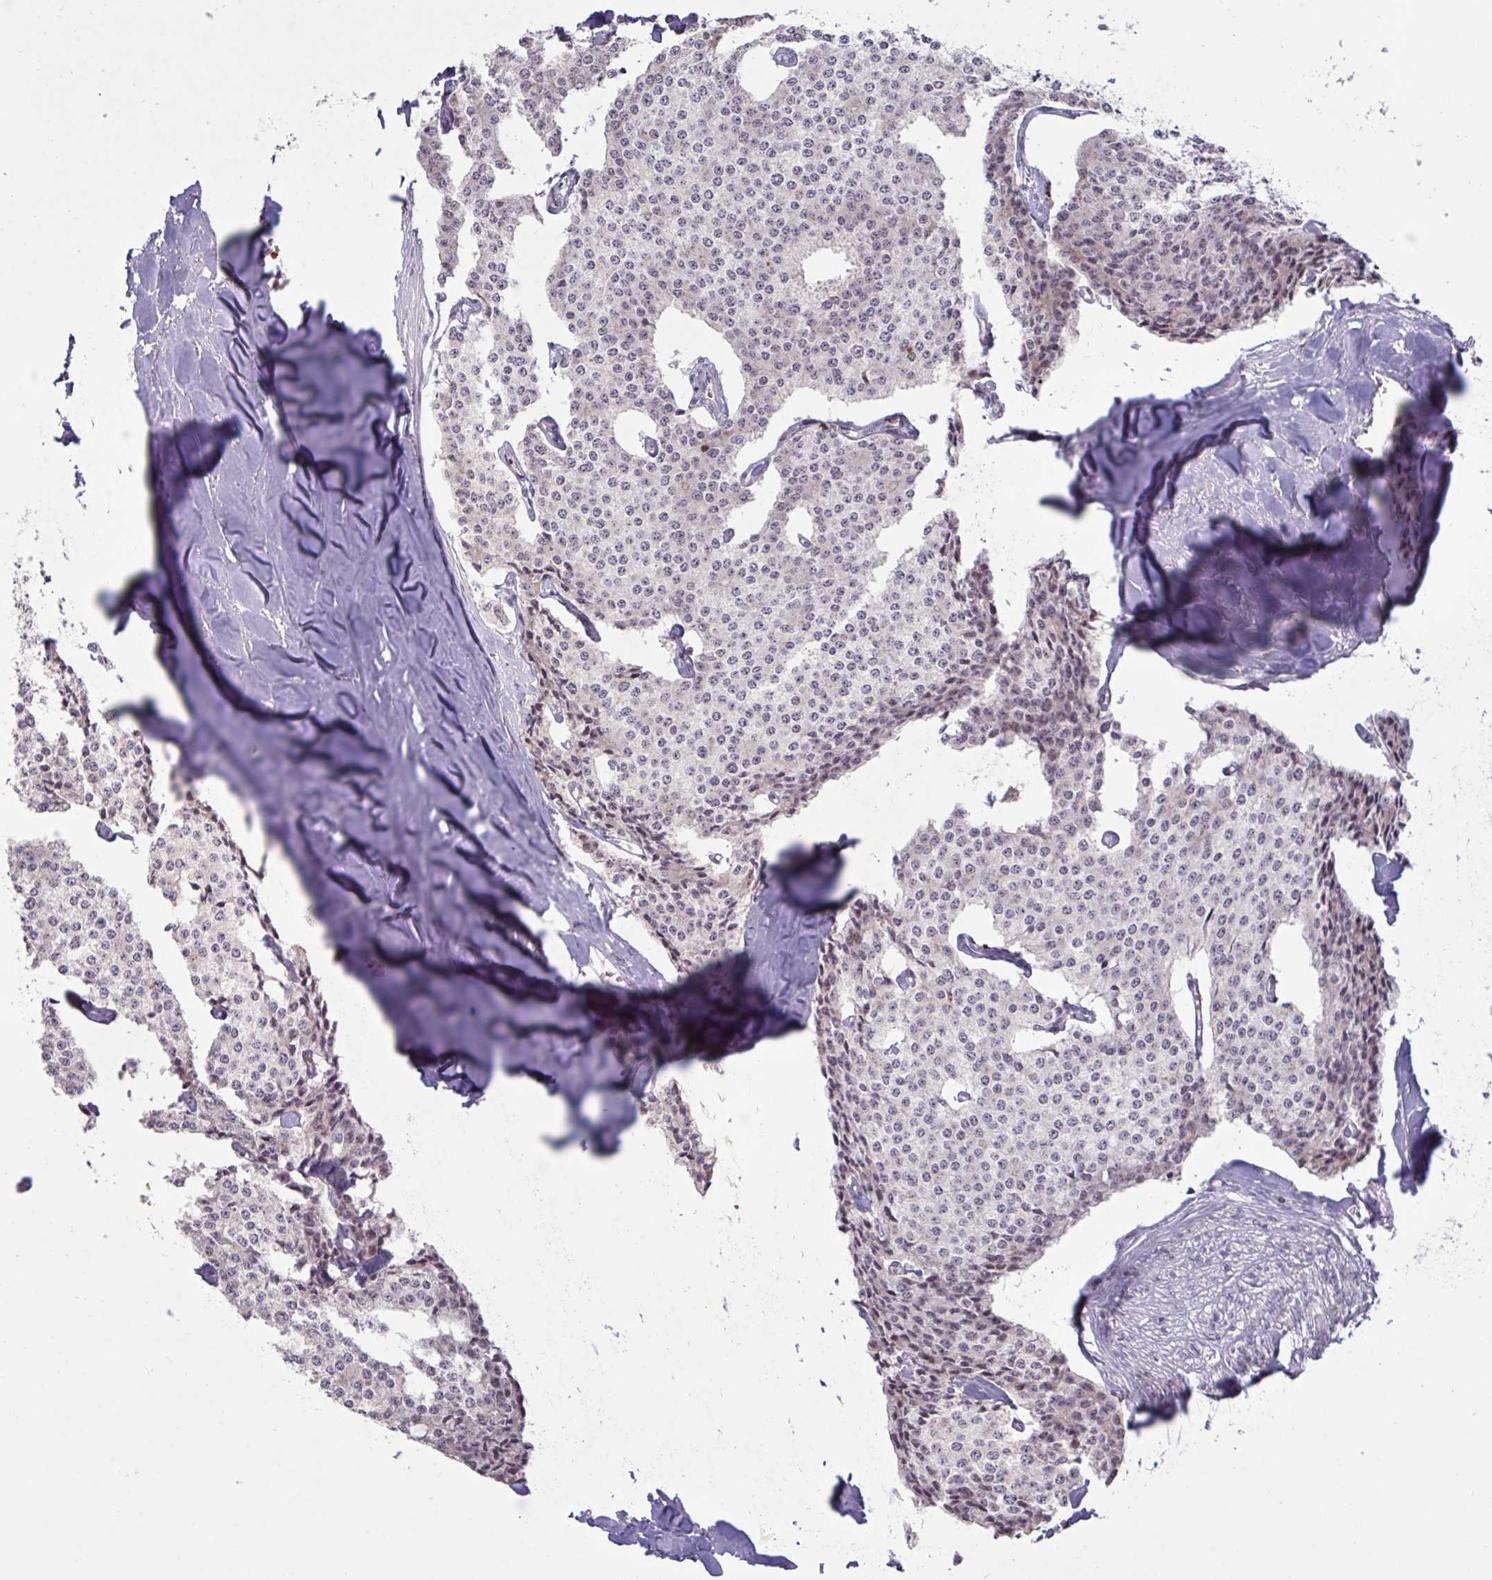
{"staining": {"intensity": "weak", "quantity": "25%-75%", "location": "nuclear"}, "tissue": "carcinoid", "cell_type": "Tumor cells", "image_type": "cancer", "snomed": [{"axis": "morphology", "description": "Carcinoid, malignant, NOS"}, {"axis": "topography", "description": "Small intestine"}], "caption": "Malignant carcinoid stained with a brown dye reveals weak nuclear positive expression in about 25%-75% of tumor cells.", "gene": "RFPL4B", "patient": {"sex": "female", "age": 64}}